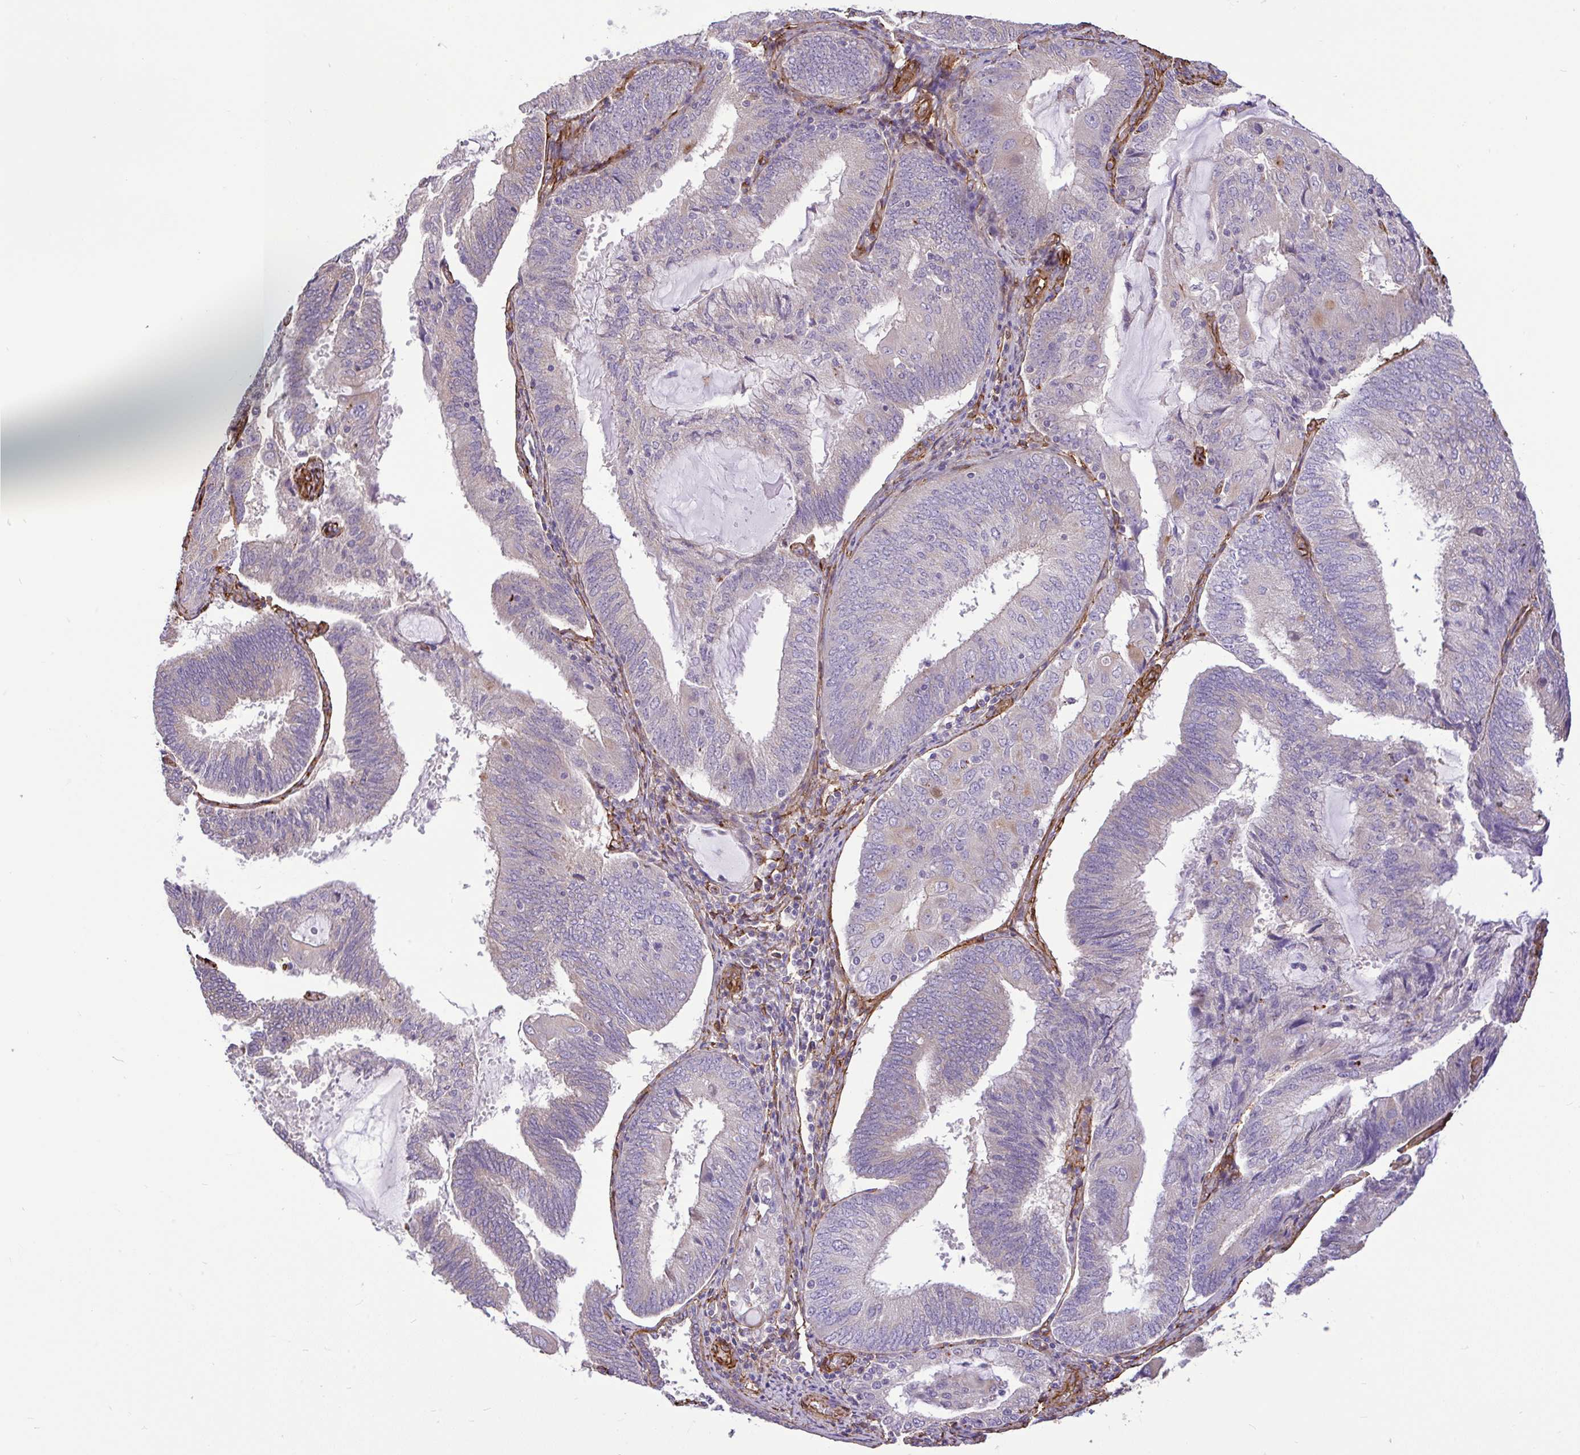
{"staining": {"intensity": "negative", "quantity": "none", "location": "none"}, "tissue": "endometrial cancer", "cell_type": "Tumor cells", "image_type": "cancer", "snomed": [{"axis": "morphology", "description": "Adenocarcinoma, NOS"}, {"axis": "topography", "description": "Endometrium"}], "caption": "An immunohistochemistry (IHC) histopathology image of endometrial cancer is shown. There is no staining in tumor cells of endometrial cancer. (DAB immunohistochemistry (IHC) with hematoxylin counter stain).", "gene": "PTPRK", "patient": {"sex": "female", "age": 81}}